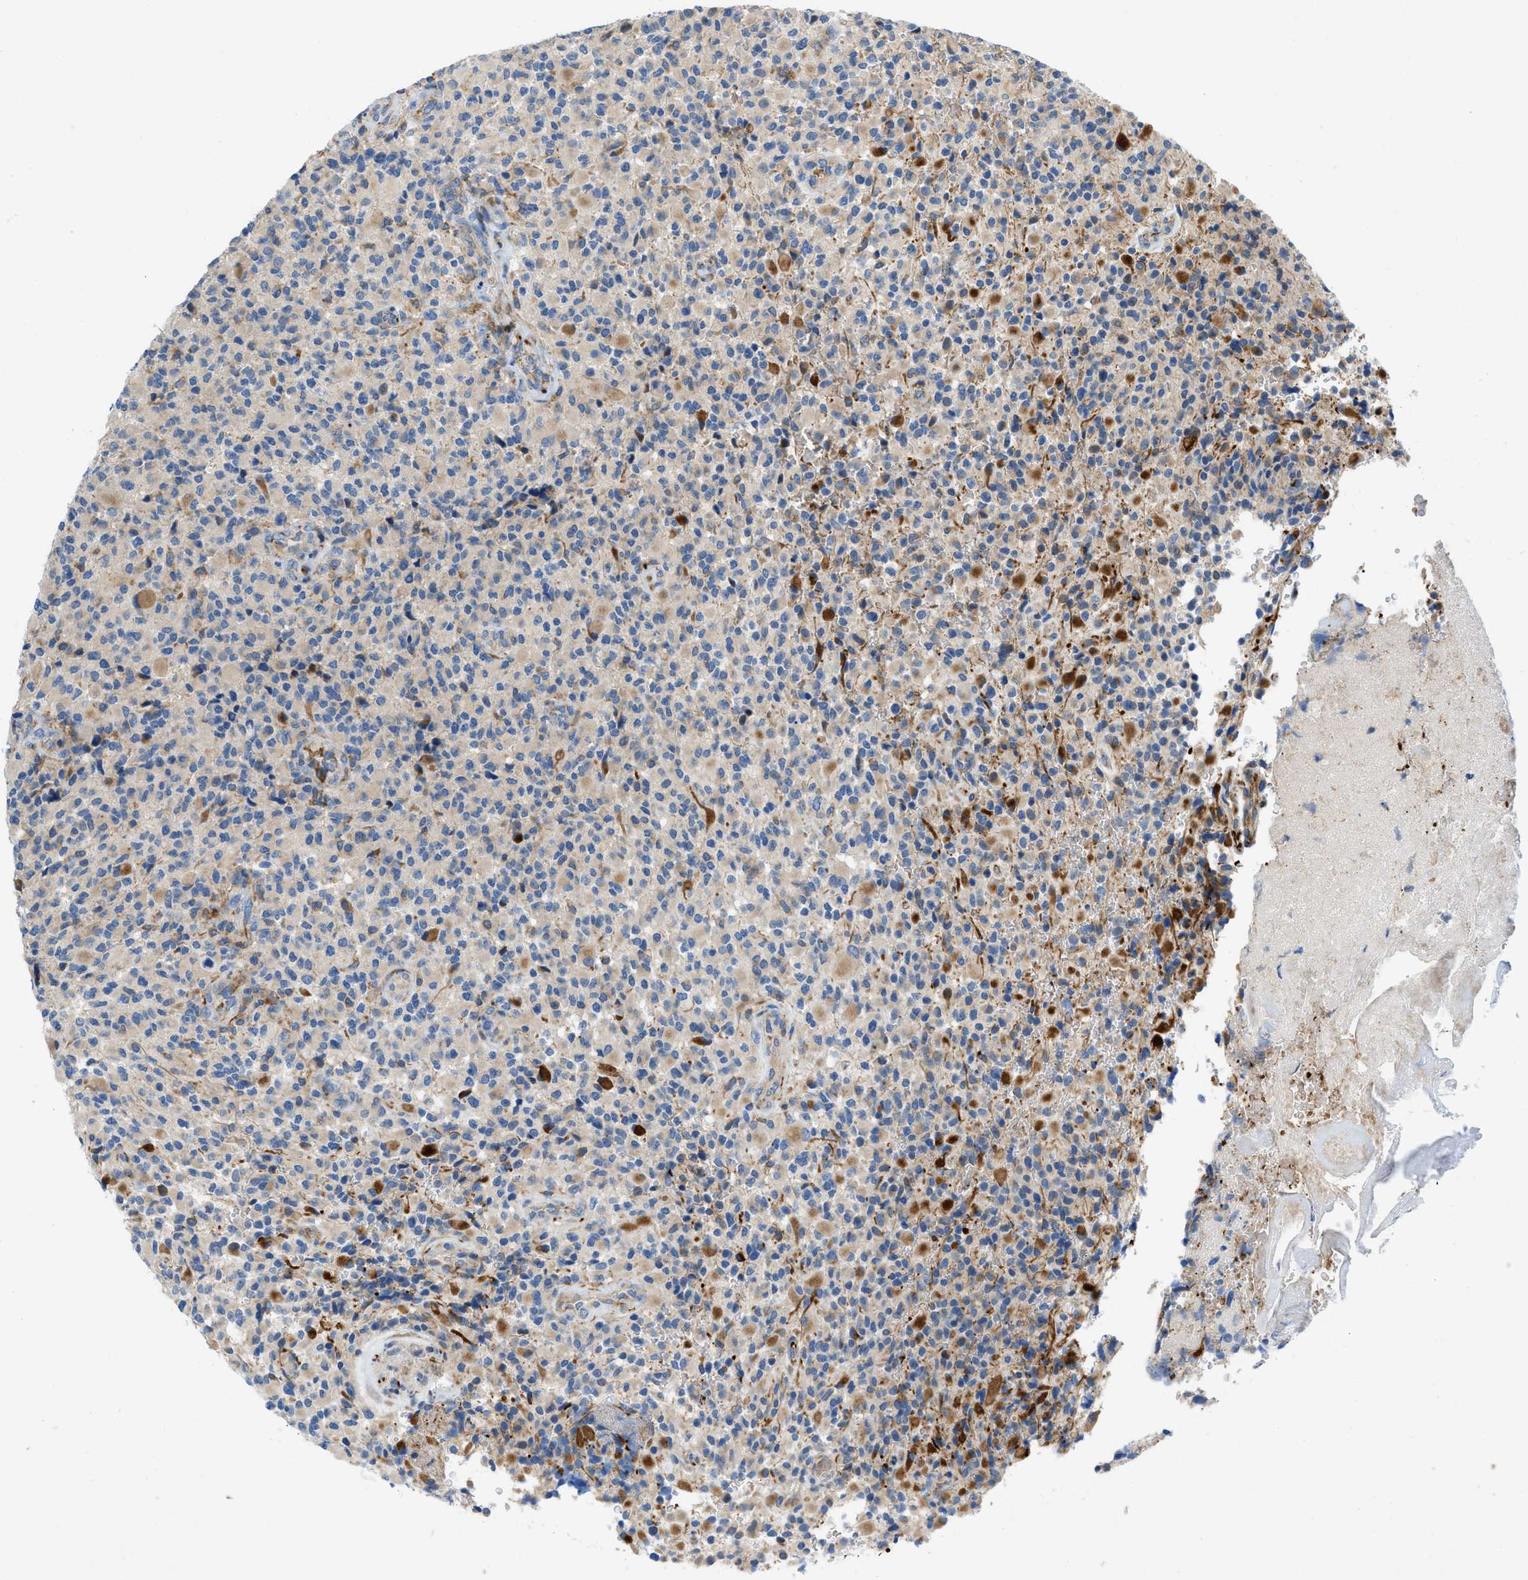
{"staining": {"intensity": "moderate", "quantity": "25%-75%", "location": "cytoplasmic/membranous"}, "tissue": "glioma", "cell_type": "Tumor cells", "image_type": "cancer", "snomed": [{"axis": "morphology", "description": "Glioma, malignant, High grade"}, {"axis": "topography", "description": "Brain"}], "caption": "Immunohistochemical staining of human malignant glioma (high-grade) exhibits moderate cytoplasmic/membranous protein staining in approximately 25%-75% of tumor cells.", "gene": "ZNF831", "patient": {"sex": "male", "age": 71}}